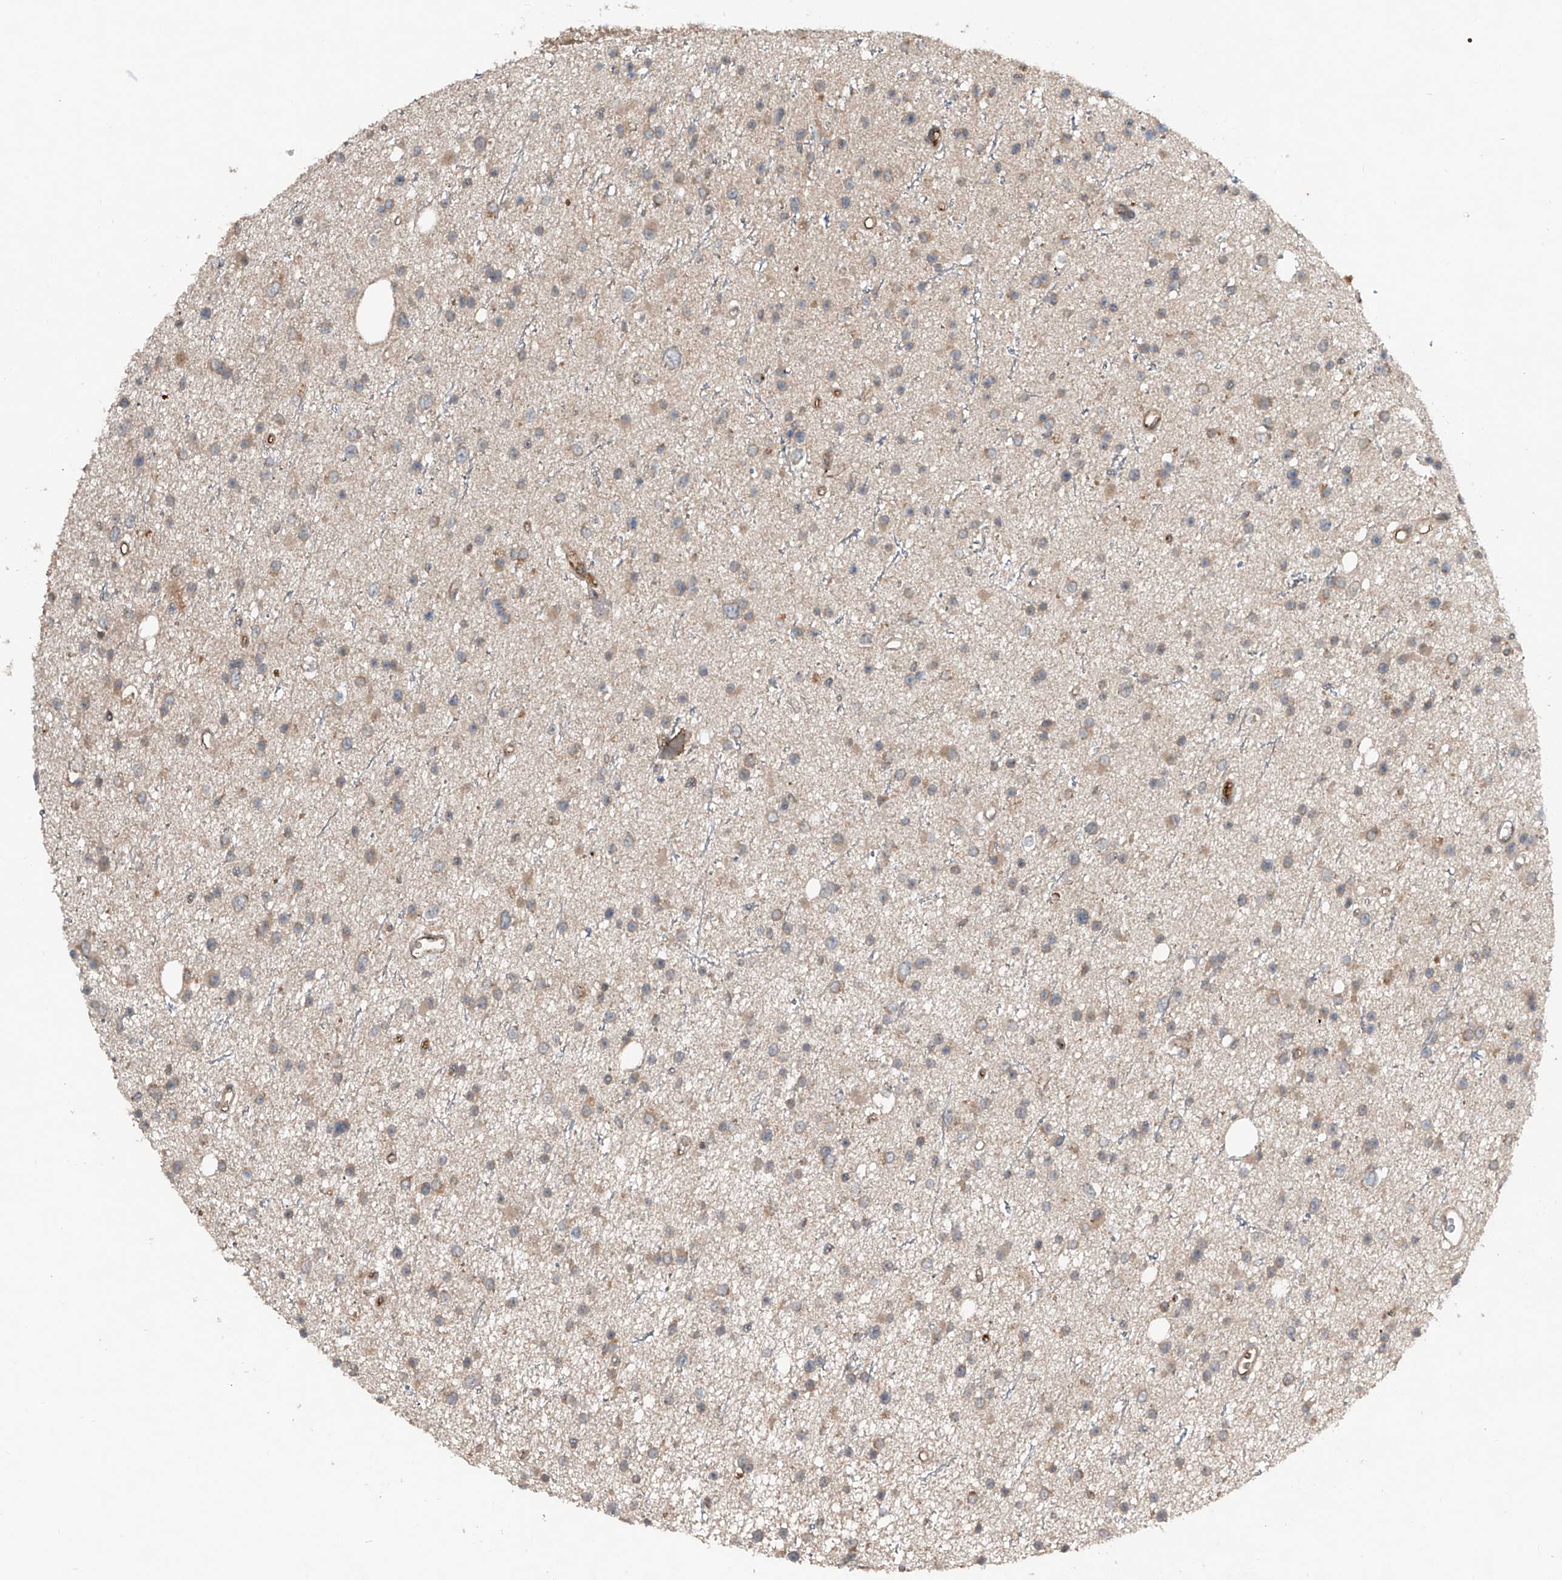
{"staining": {"intensity": "weak", "quantity": ">75%", "location": "cytoplasmic/membranous"}, "tissue": "glioma", "cell_type": "Tumor cells", "image_type": "cancer", "snomed": [{"axis": "morphology", "description": "Glioma, malignant, Low grade"}, {"axis": "topography", "description": "Cerebral cortex"}], "caption": "Protein analysis of glioma tissue displays weak cytoplasmic/membranous positivity in approximately >75% of tumor cells. (DAB IHC with brightfield microscopy, high magnification).", "gene": "ADAM23", "patient": {"sex": "female", "age": 39}}